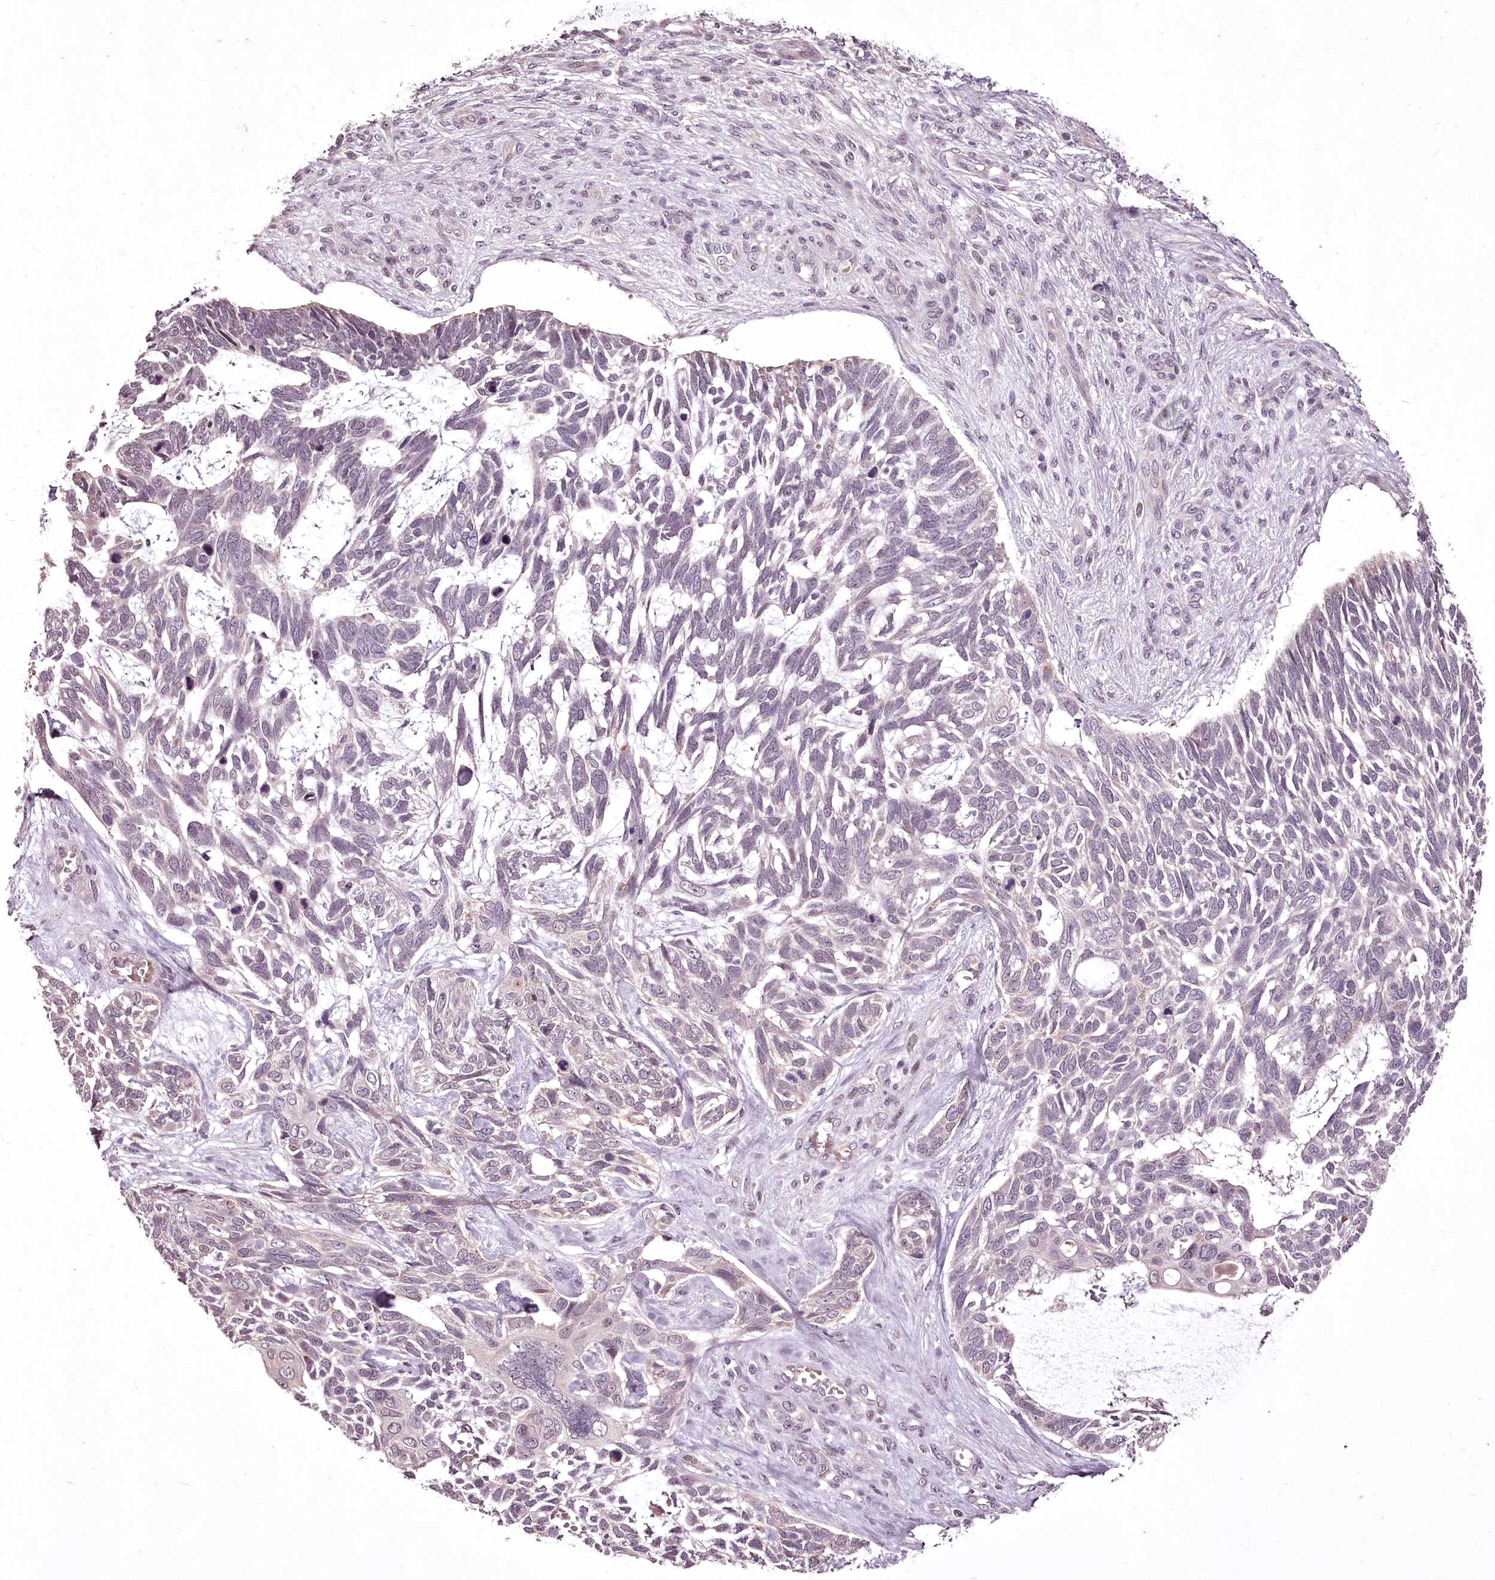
{"staining": {"intensity": "negative", "quantity": "none", "location": "none"}, "tissue": "skin cancer", "cell_type": "Tumor cells", "image_type": "cancer", "snomed": [{"axis": "morphology", "description": "Basal cell carcinoma"}, {"axis": "topography", "description": "Skin"}], "caption": "There is no significant positivity in tumor cells of skin basal cell carcinoma.", "gene": "ADRA1D", "patient": {"sex": "male", "age": 88}}